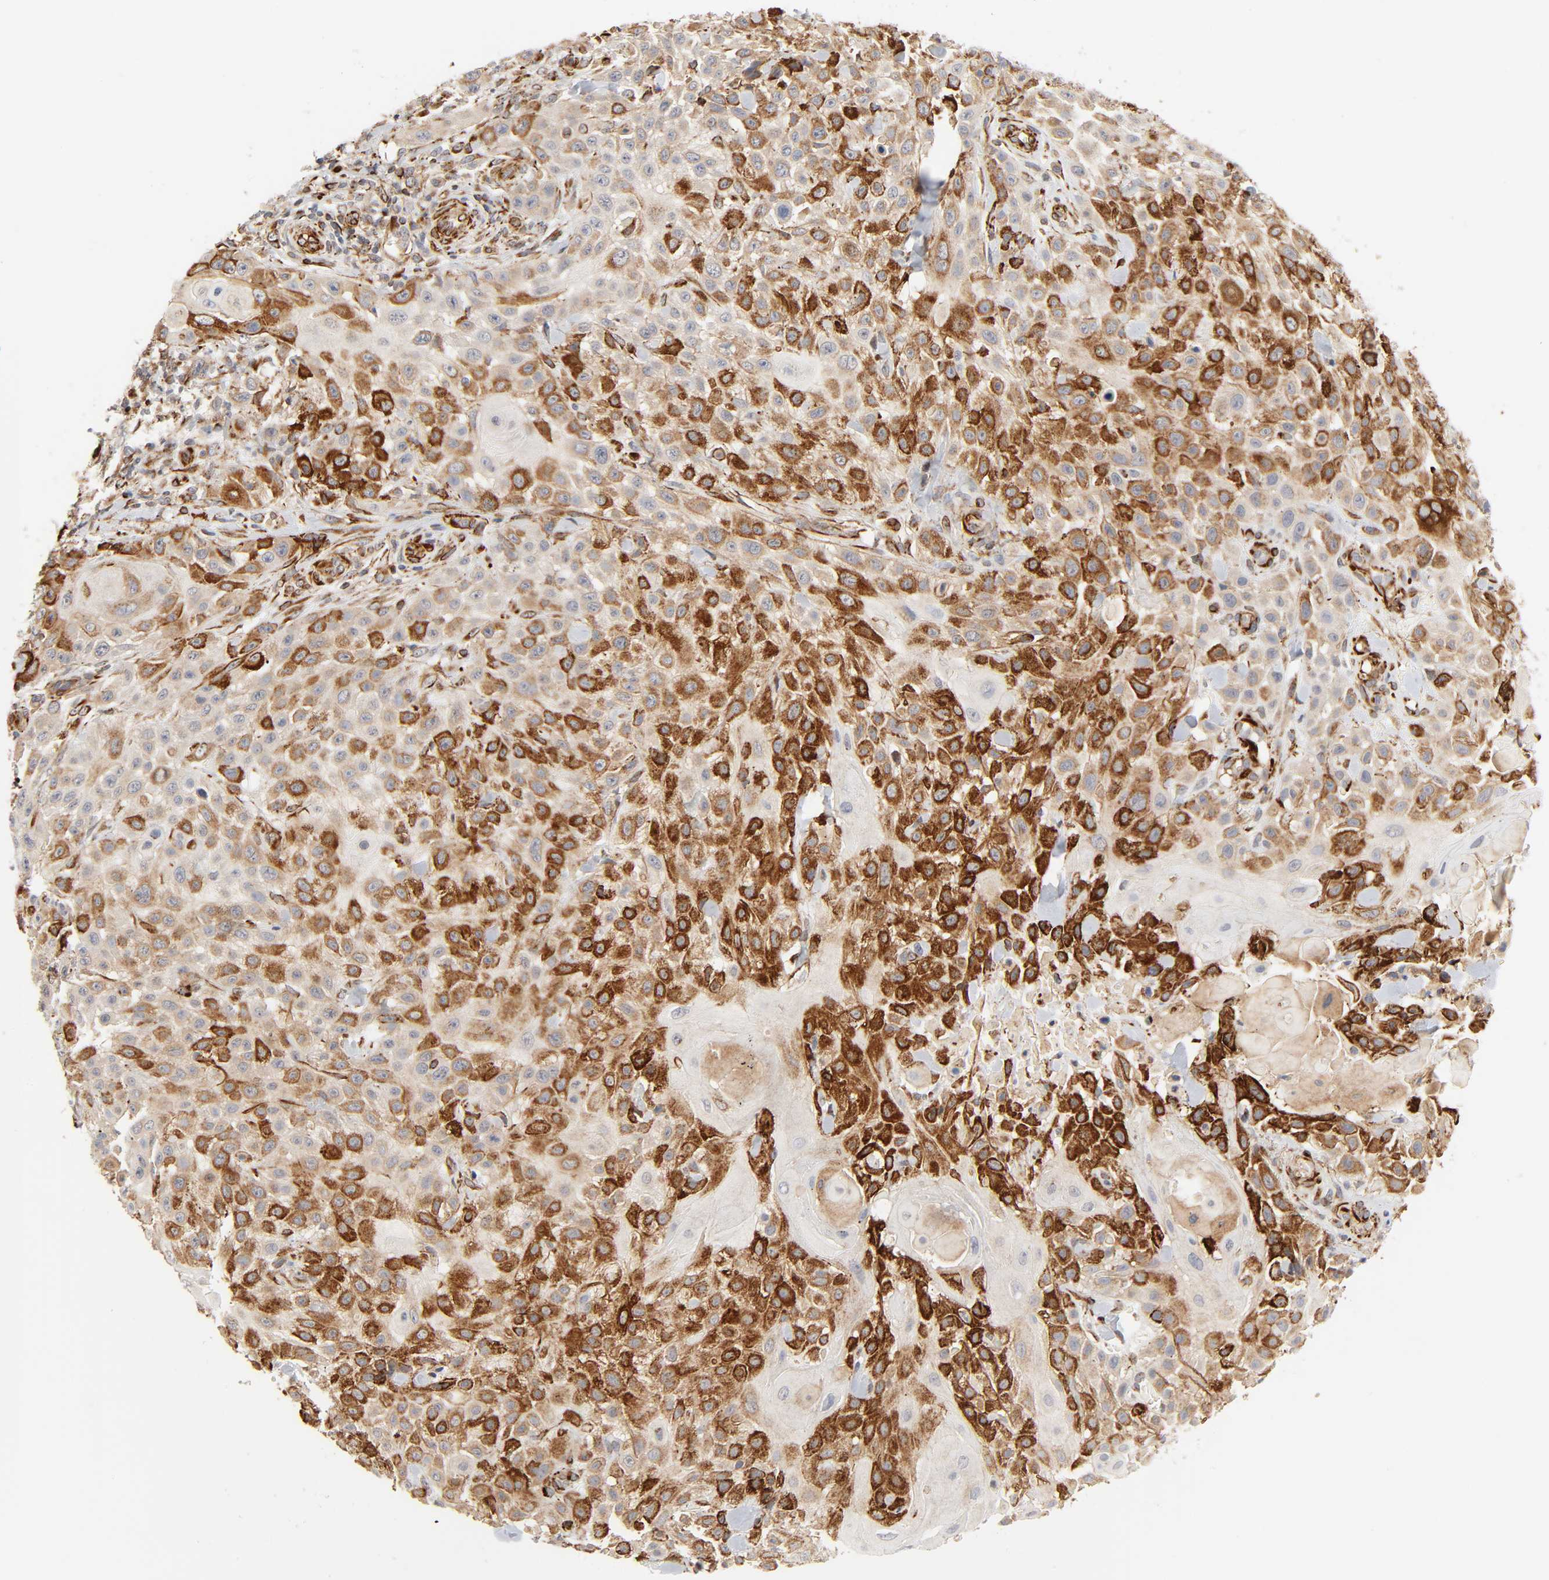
{"staining": {"intensity": "strong", "quantity": ">75%", "location": "cytoplasmic/membranous"}, "tissue": "skin cancer", "cell_type": "Tumor cells", "image_type": "cancer", "snomed": [{"axis": "morphology", "description": "Squamous cell carcinoma, NOS"}, {"axis": "topography", "description": "Skin"}], "caption": "IHC of human skin cancer demonstrates high levels of strong cytoplasmic/membranous staining in approximately >75% of tumor cells.", "gene": "REEP6", "patient": {"sex": "female", "age": 42}}